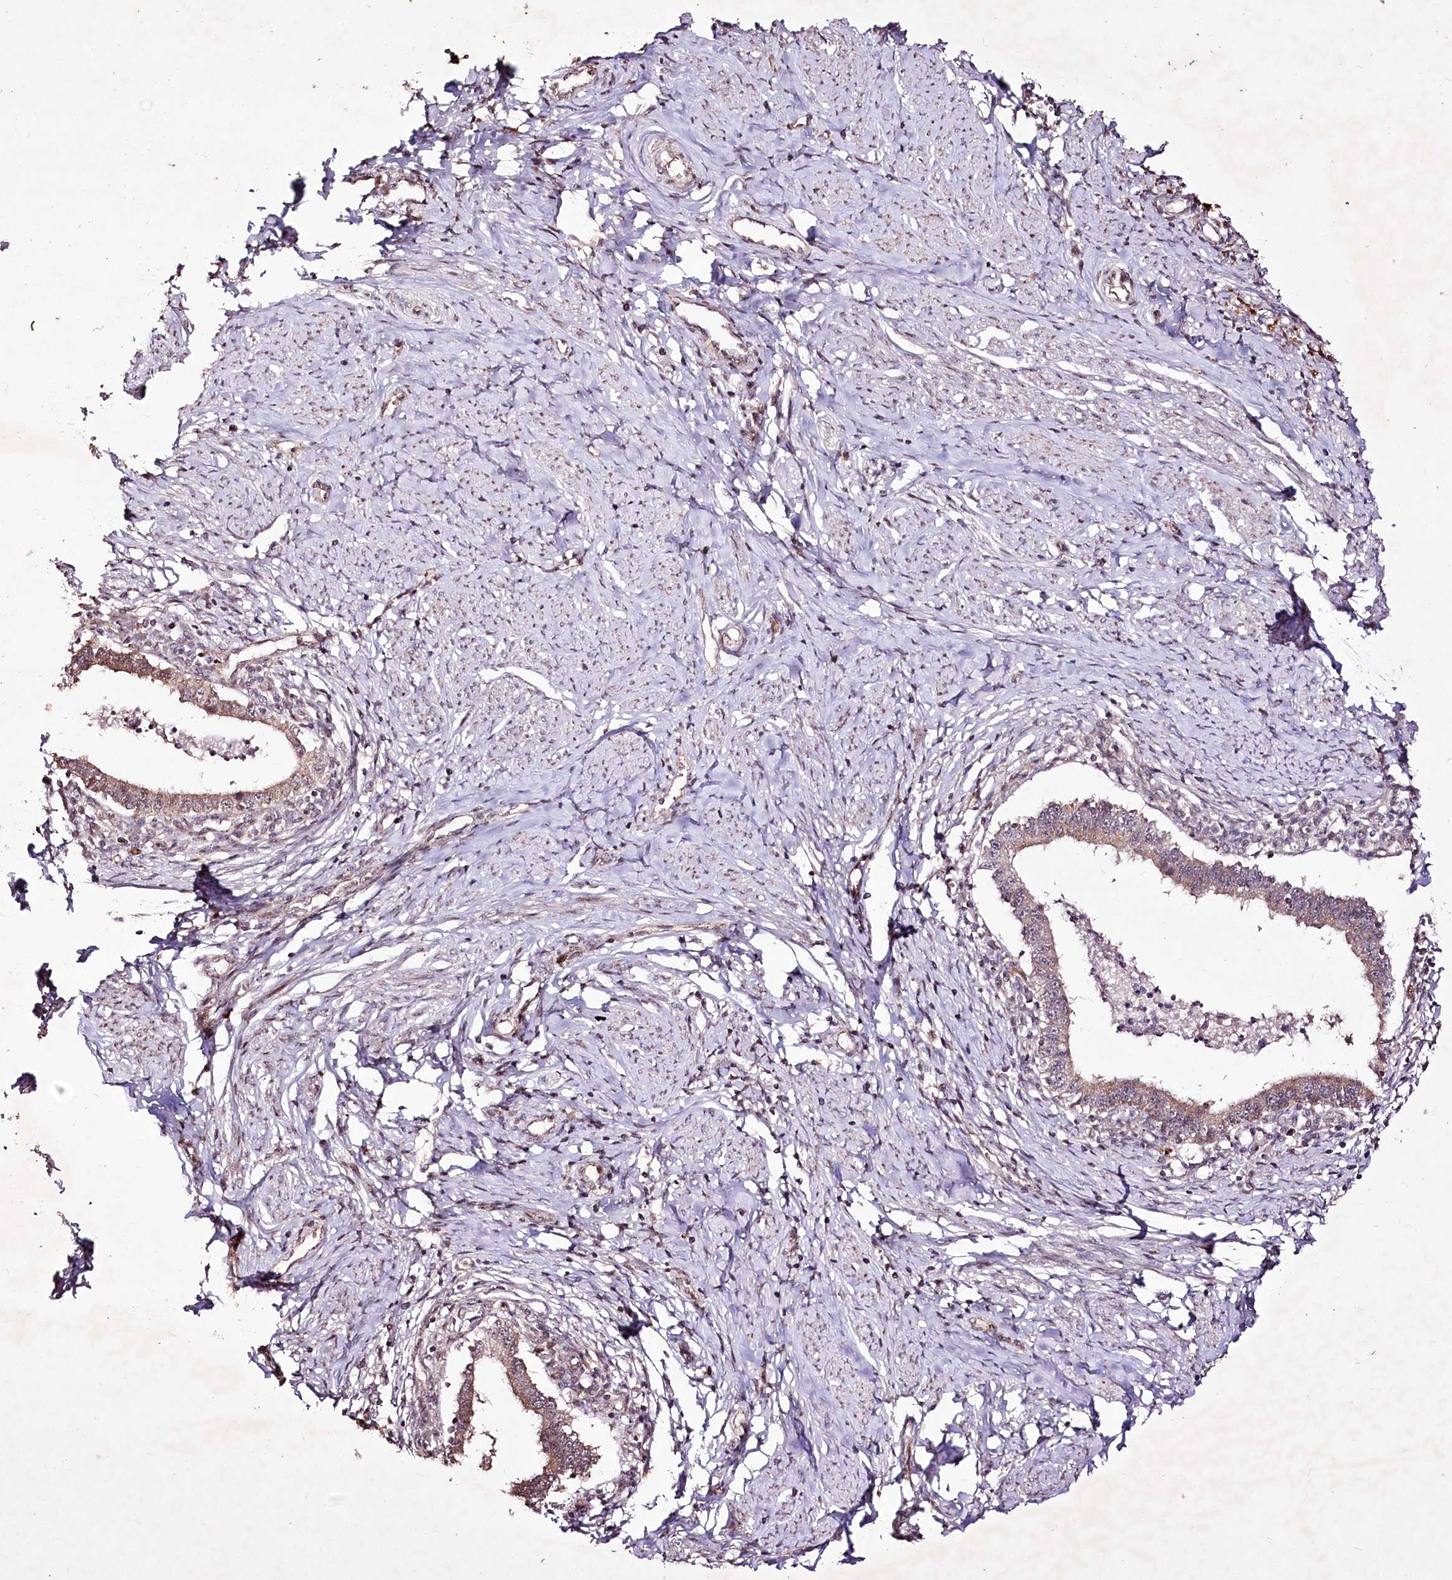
{"staining": {"intensity": "moderate", "quantity": ">75%", "location": "cytoplasmic/membranous"}, "tissue": "cervical cancer", "cell_type": "Tumor cells", "image_type": "cancer", "snomed": [{"axis": "morphology", "description": "Adenocarcinoma, NOS"}, {"axis": "topography", "description": "Cervix"}], "caption": "Cervical adenocarcinoma stained for a protein reveals moderate cytoplasmic/membranous positivity in tumor cells.", "gene": "CARD19", "patient": {"sex": "female", "age": 36}}